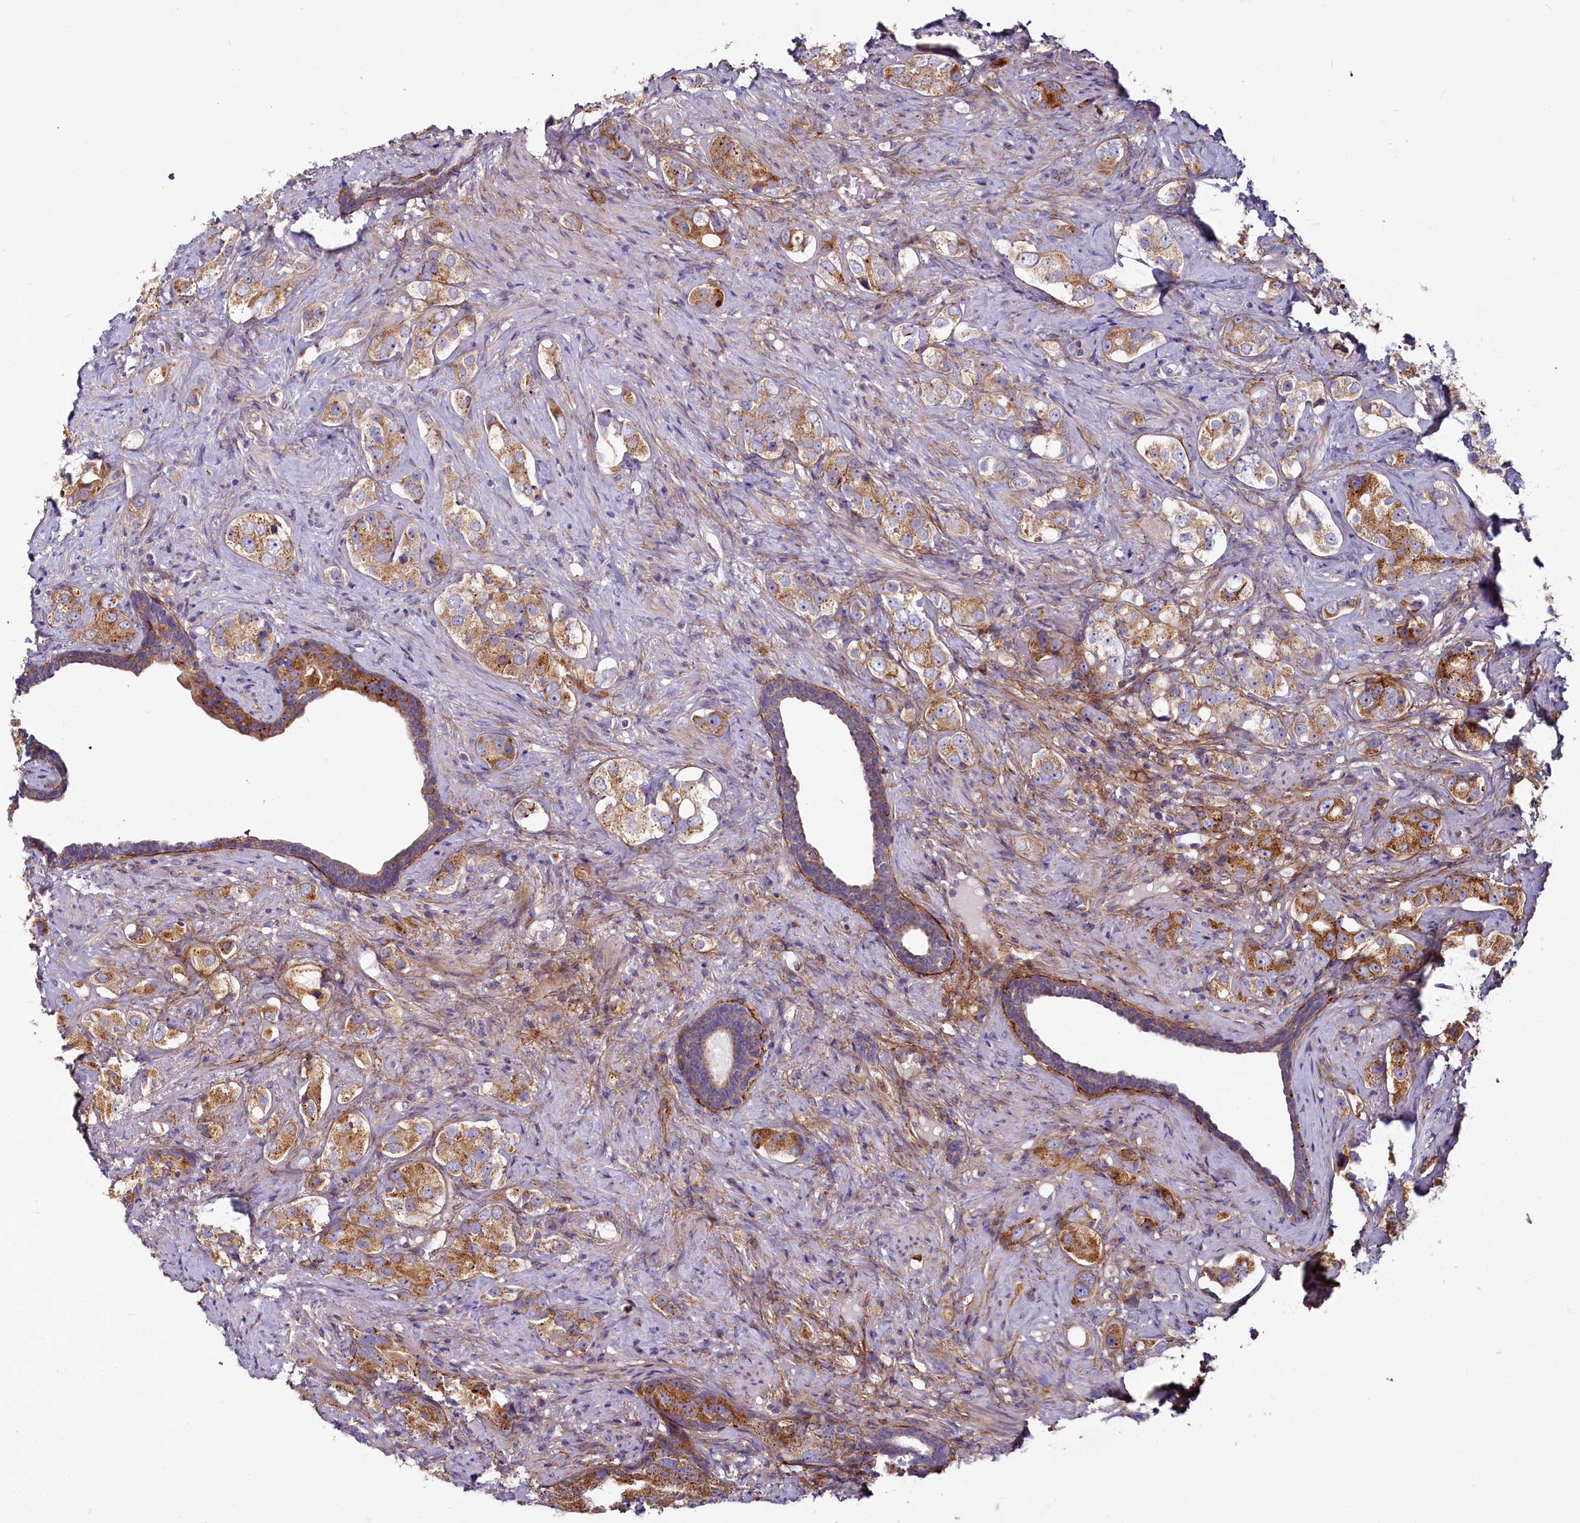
{"staining": {"intensity": "moderate", "quantity": ">75%", "location": "cytoplasmic/membranous"}, "tissue": "prostate cancer", "cell_type": "Tumor cells", "image_type": "cancer", "snomed": [{"axis": "morphology", "description": "Adenocarcinoma, High grade"}, {"axis": "topography", "description": "Prostate"}], "caption": "About >75% of tumor cells in human prostate high-grade adenocarcinoma exhibit moderate cytoplasmic/membranous protein positivity as visualized by brown immunohistochemical staining.", "gene": "ADCY2", "patient": {"sex": "male", "age": 63}}